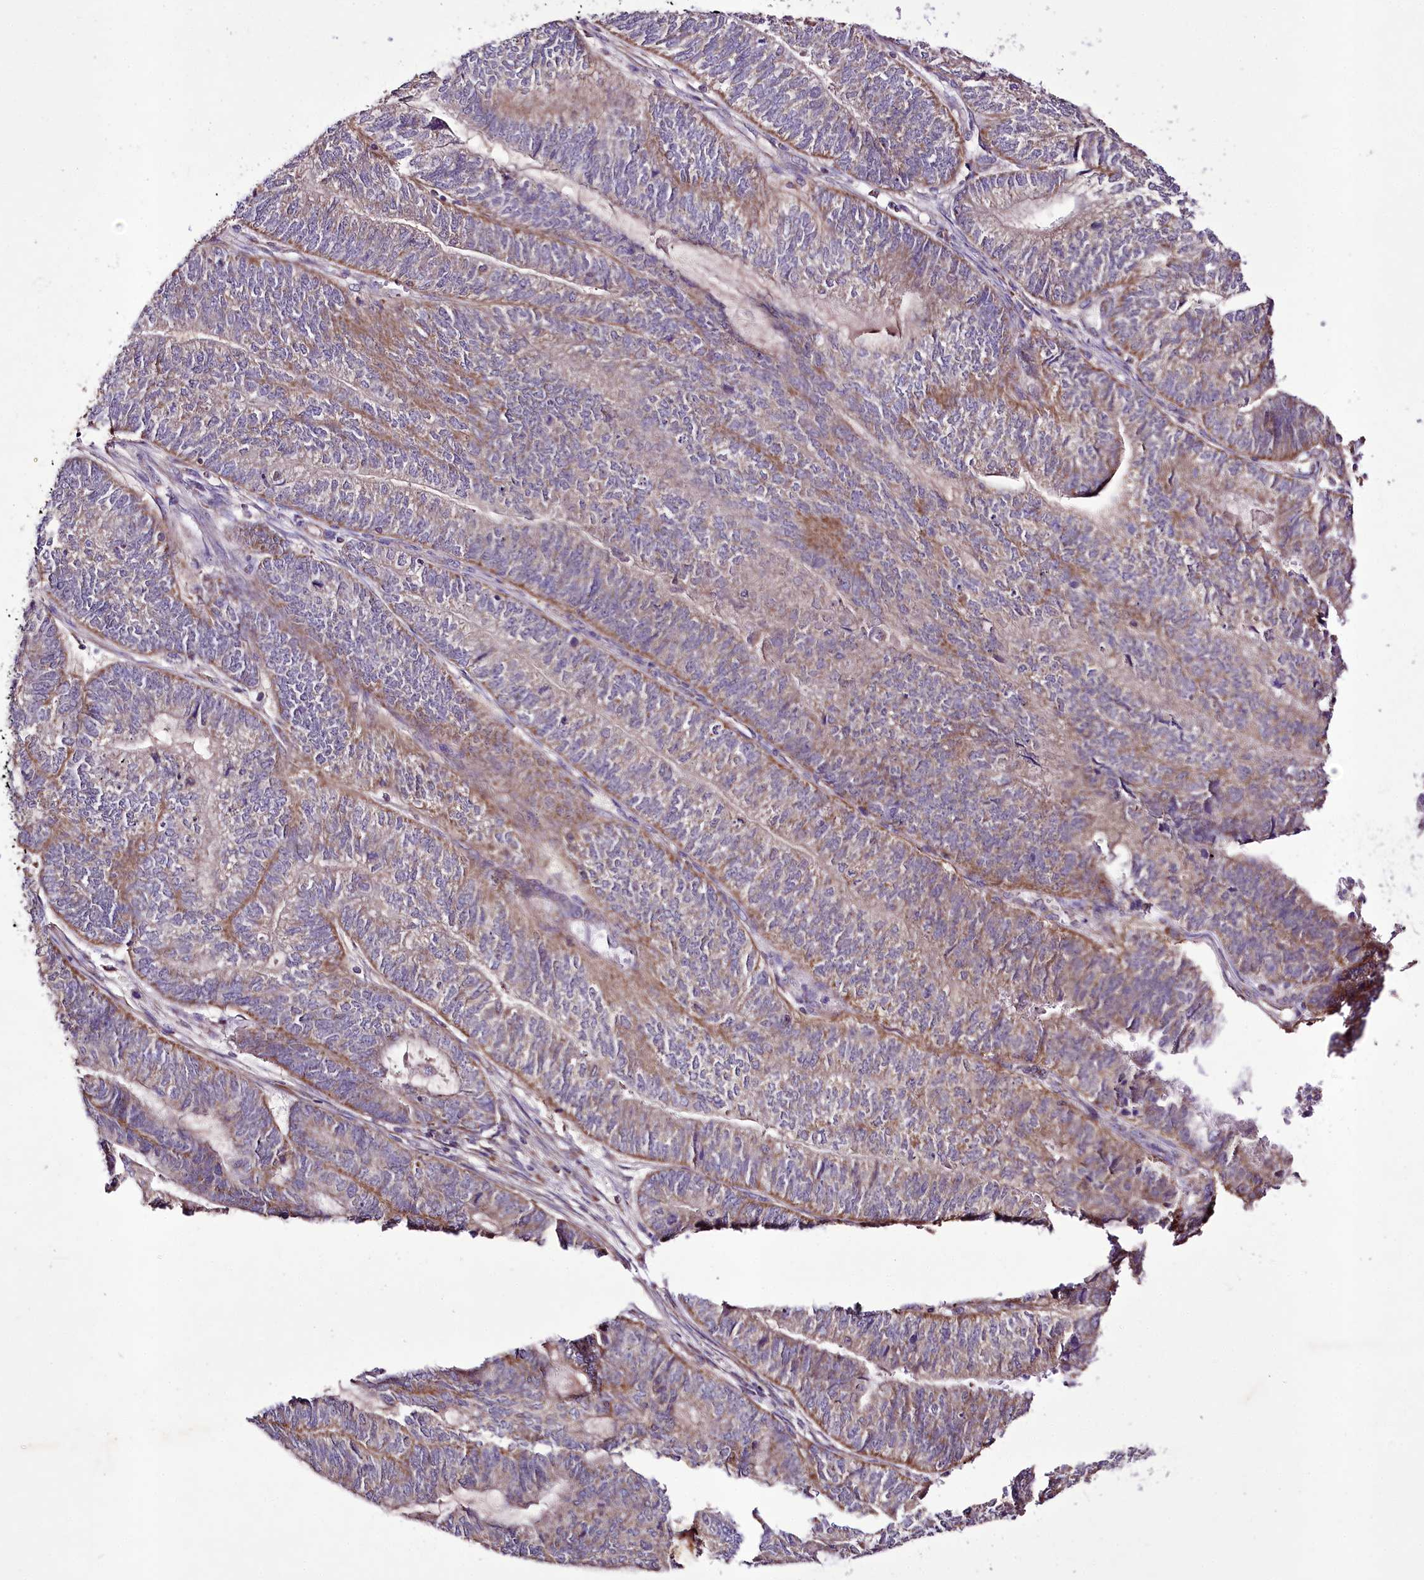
{"staining": {"intensity": "moderate", "quantity": "25%-75%", "location": "cytoplasmic/membranous"}, "tissue": "endometrial cancer", "cell_type": "Tumor cells", "image_type": "cancer", "snomed": [{"axis": "morphology", "description": "Adenocarcinoma, NOS"}, {"axis": "topography", "description": "Uterus"}, {"axis": "topography", "description": "Endometrium"}], "caption": "A brown stain shows moderate cytoplasmic/membranous expression of a protein in endometrial cancer (adenocarcinoma) tumor cells.", "gene": "ATE1", "patient": {"sex": "female", "age": 70}}